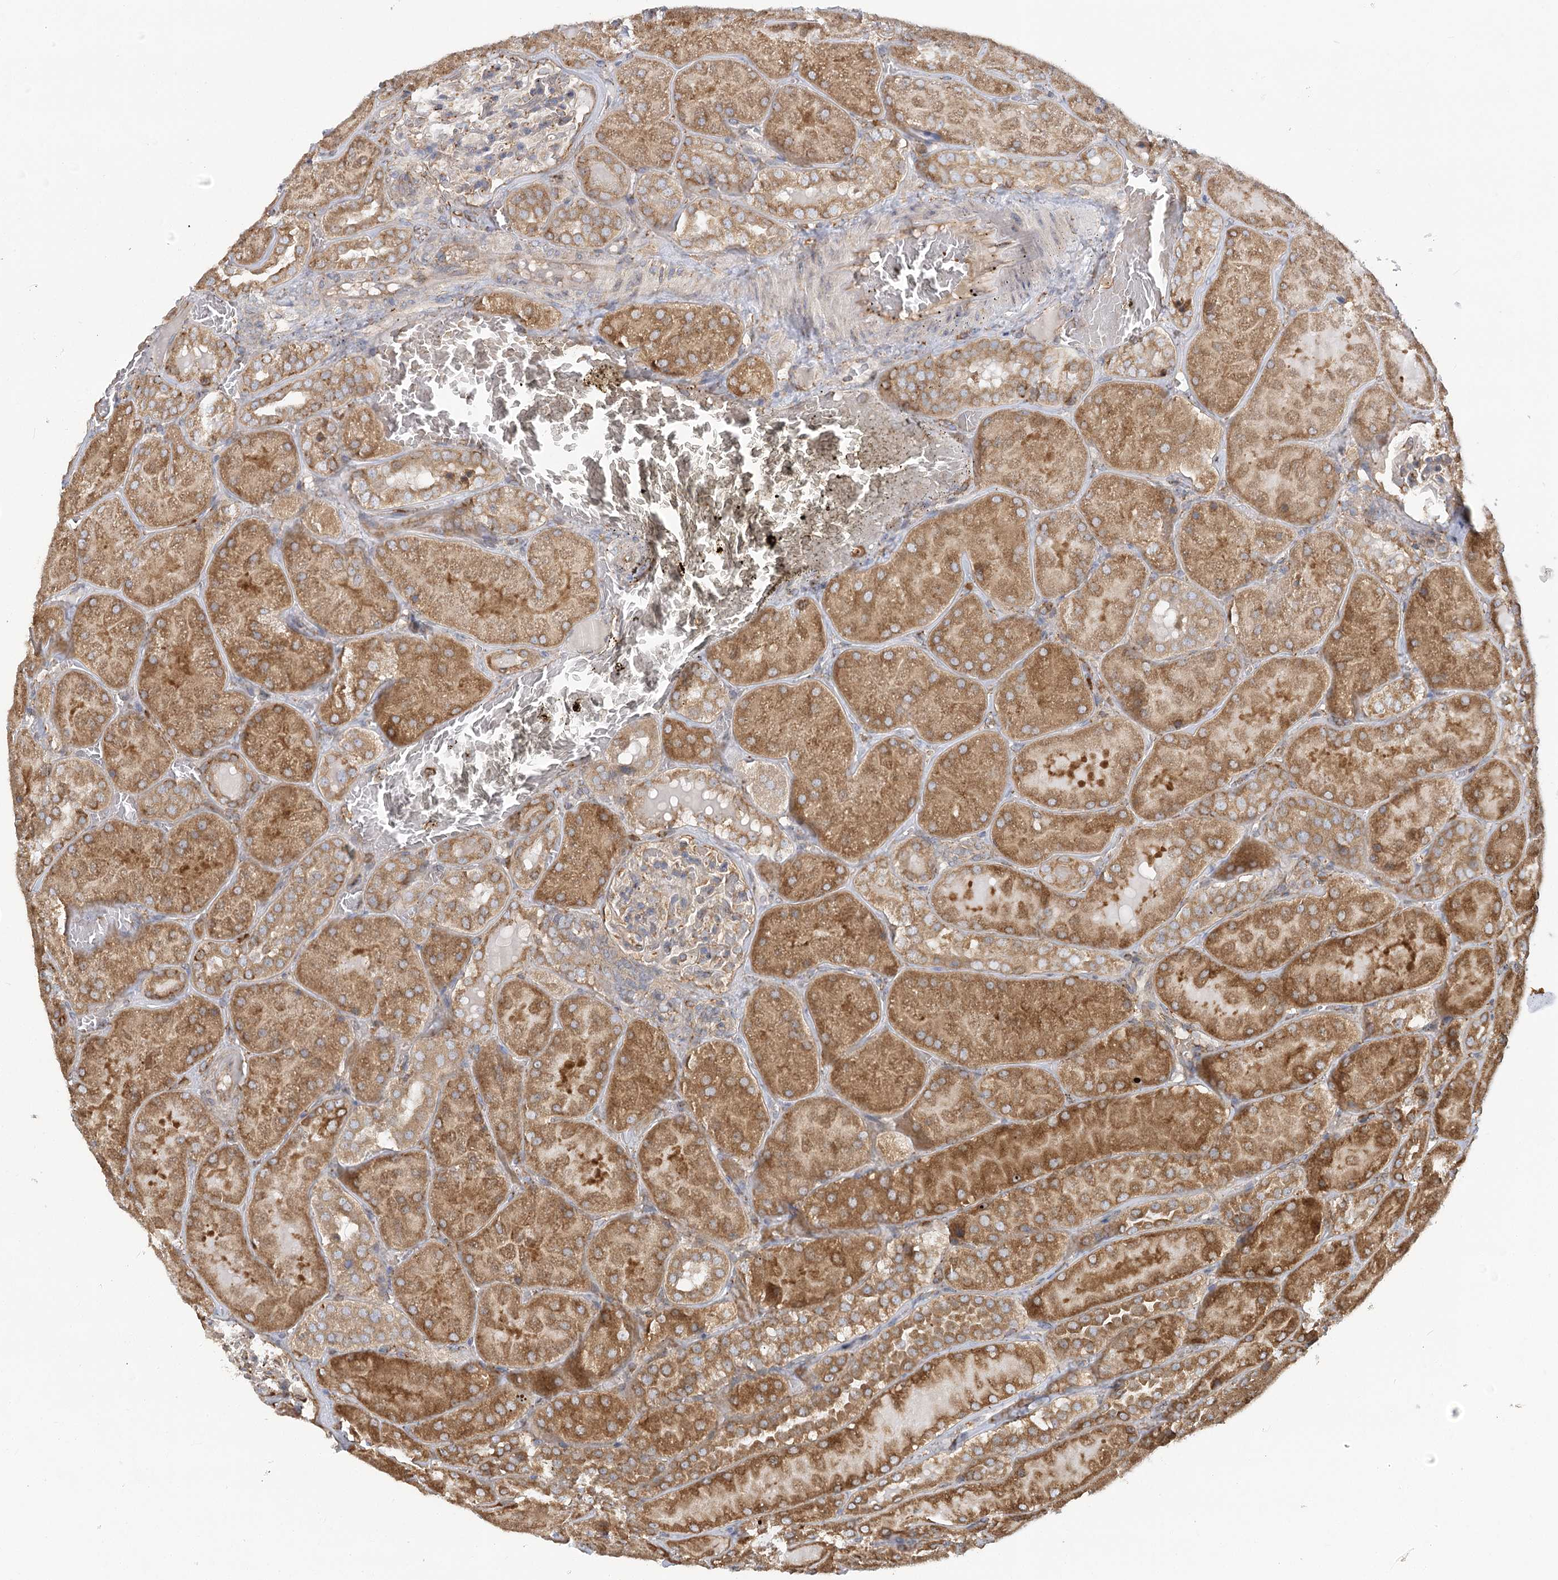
{"staining": {"intensity": "moderate", "quantity": "<25%", "location": "cytoplasmic/membranous"}, "tissue": "kidney", "cell_type": "Cells in glomeruli", "image_type": "normal", "snomed": [{"axis": "morphology", "description": "Normal tissue, NOS"}, {"axis": "topography", "description": "Kidney"}], "caption": "The photomicrograph demonstrates immunohistochemical staining of benign kidney. There is moderate cytoplasmic/membranous staining is present in approximately <25% of cells in glomeruli. The protein of interest is stained brown, and the nuclei are stained in blue (DAB IHC with brightfield microscopy, high magnification).", "gene": "ACAP2", "patient": {"sex": "male", "age": 28}}